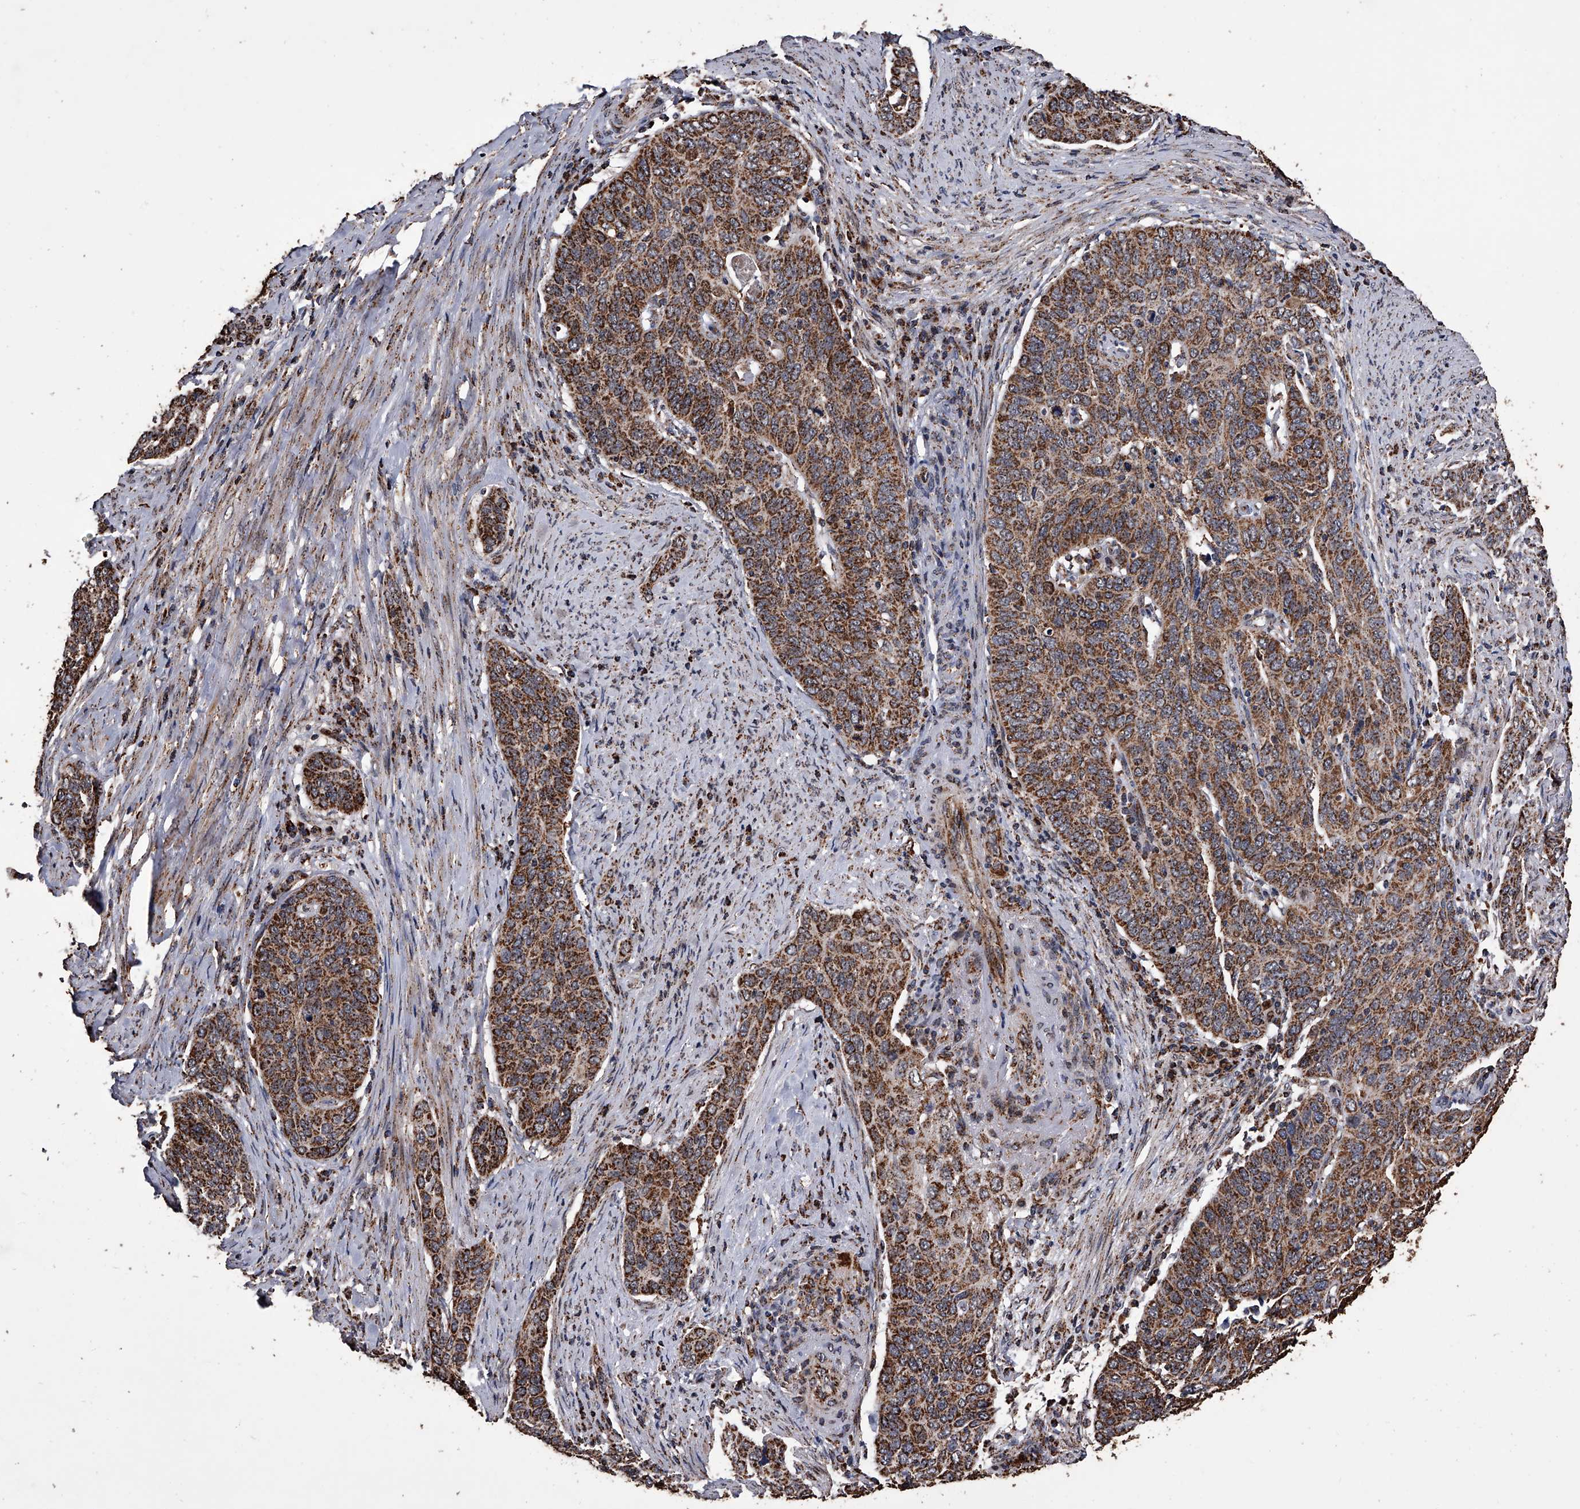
{"staining": {"intensity": "strong", "quantity": ">75%", "location": "cytoplasmic/membranous"}, "tissue": "cervical cancer", "cell_type": "Tumor cells", "image_type": "cancer", "snomed": [{"axis": "morphology", "description": "Squamous cell carcinoma, NOS"}, {"axis": "topography", "description": "Cervix"}], "caption": "Protein staining exhibits strong cytoplasmic/membranous staining in approximately >75% of tumor cells in cervical cancer. The protein of interest is stained brown, and the nuclei are stained in blue (DAB (3,3'-diaminobenzidine) IHC with brightfield microscopy, high magnification).", "gene": "SMPDL3A", "patient": {"sex": "female", "age": 60}}